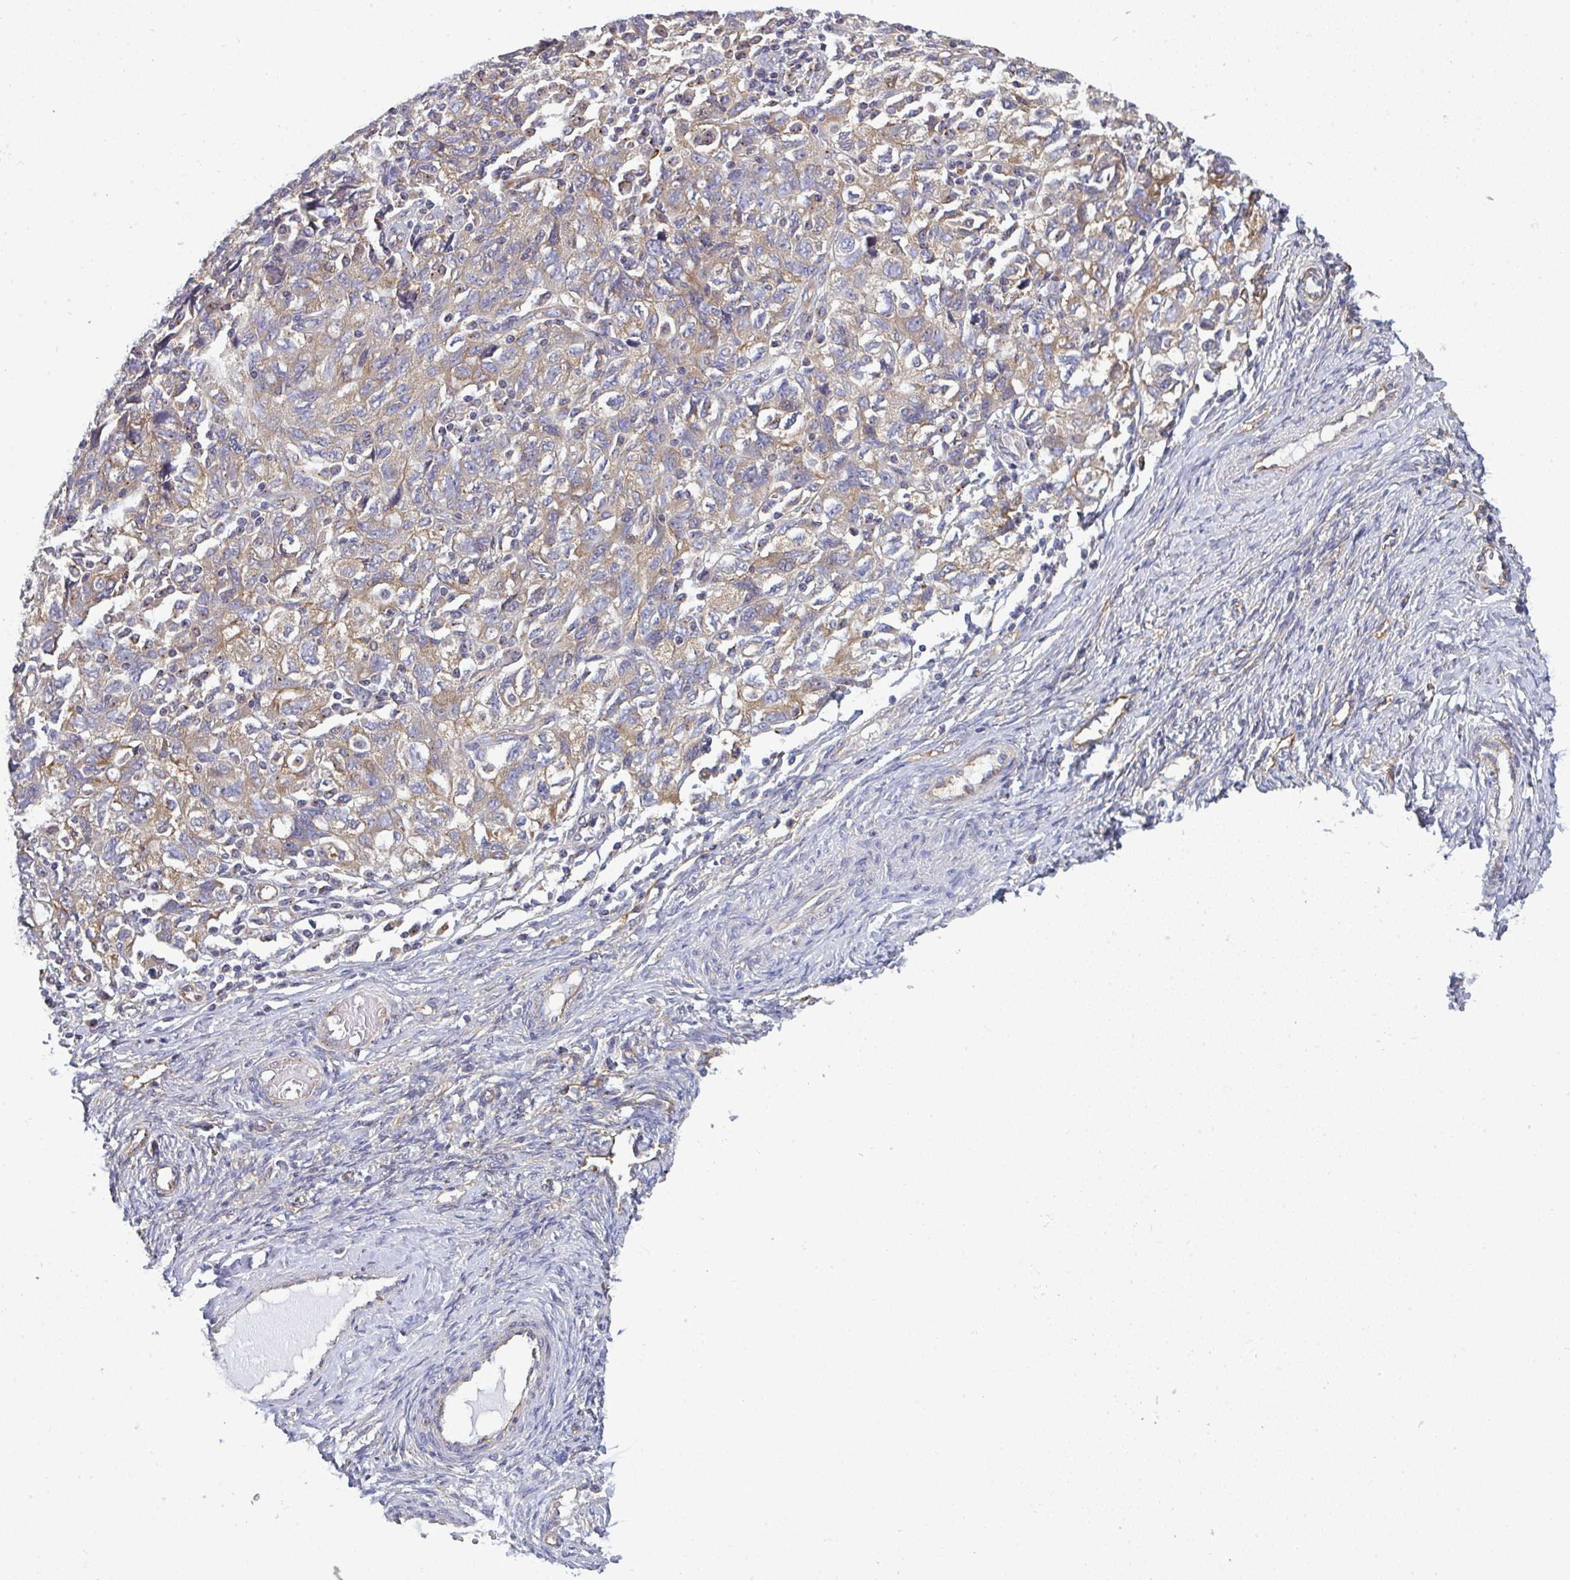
{"staining": {"intensity": "weak", "quantity": "25%-75%", "location": "cytoplasmic/membranous"}, "tissue": "ovarian cancer", "cell_type": "Tumor cells", "image_type": "cancer", "snomed": [{"axis": "morphology", "description": "Carcinoma, NOS"}, {"axis": "morphology", "description": "Cystadenocarcinoma, serous, NOS"}, {"axis": "topography", "description": "Ovary"}], "caption": "DAB immunohistochemical staining of human ovarian carcinoma demonstrates weak cytoplasmic/membranous protein positivity in about 25%-75% of tumor cells. The staining is performed using DAB brown chromogen to label protein expression. The nuclei are counter-stained blue using hematoxylin.", "gene": "DYNC1I2", "patient": {"sex": "female", "age": 69}}